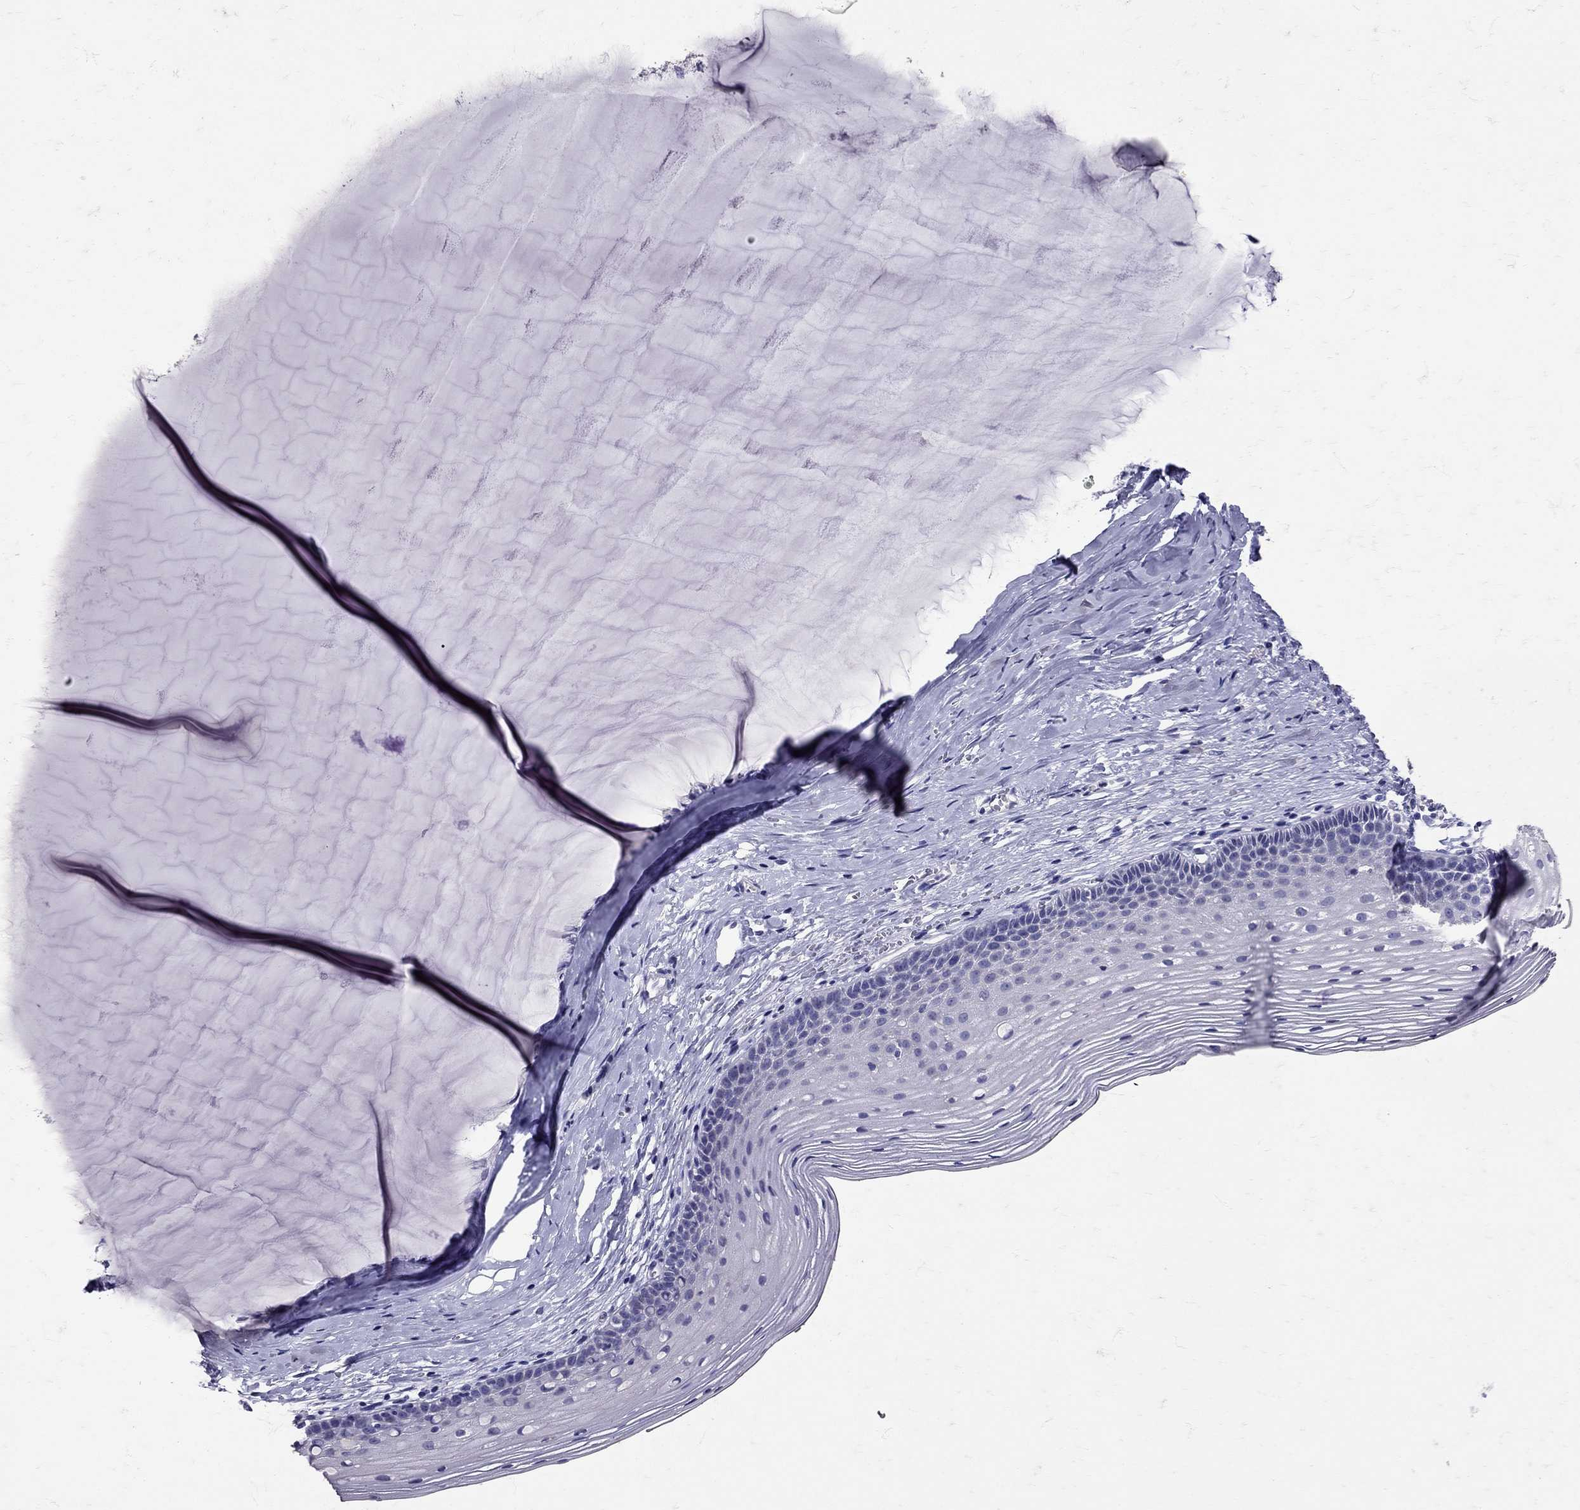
{"staining": {"intensity": "negative", "quantity": "none", "location": "none"}, "tissue": "cervix", "cell_type": "Glandular cells", "image_type": "normal", "snomed": [{"axis": "morphology", "description": "Normal tissue, NOS"}, {"axis": "topography", "description": "Cervix"}], "caption": "This micrograph is of unremarkable cervix stained with immunohistochemistry to label a protein in brown with the nuclei are counter-stained blue. There is no expression in glandular cells. (DAB immunohistochemistry visualized using brightfield microscopy, high magnification).", "gene": "SST", "patient": {"sex": "female", "age": 40}}